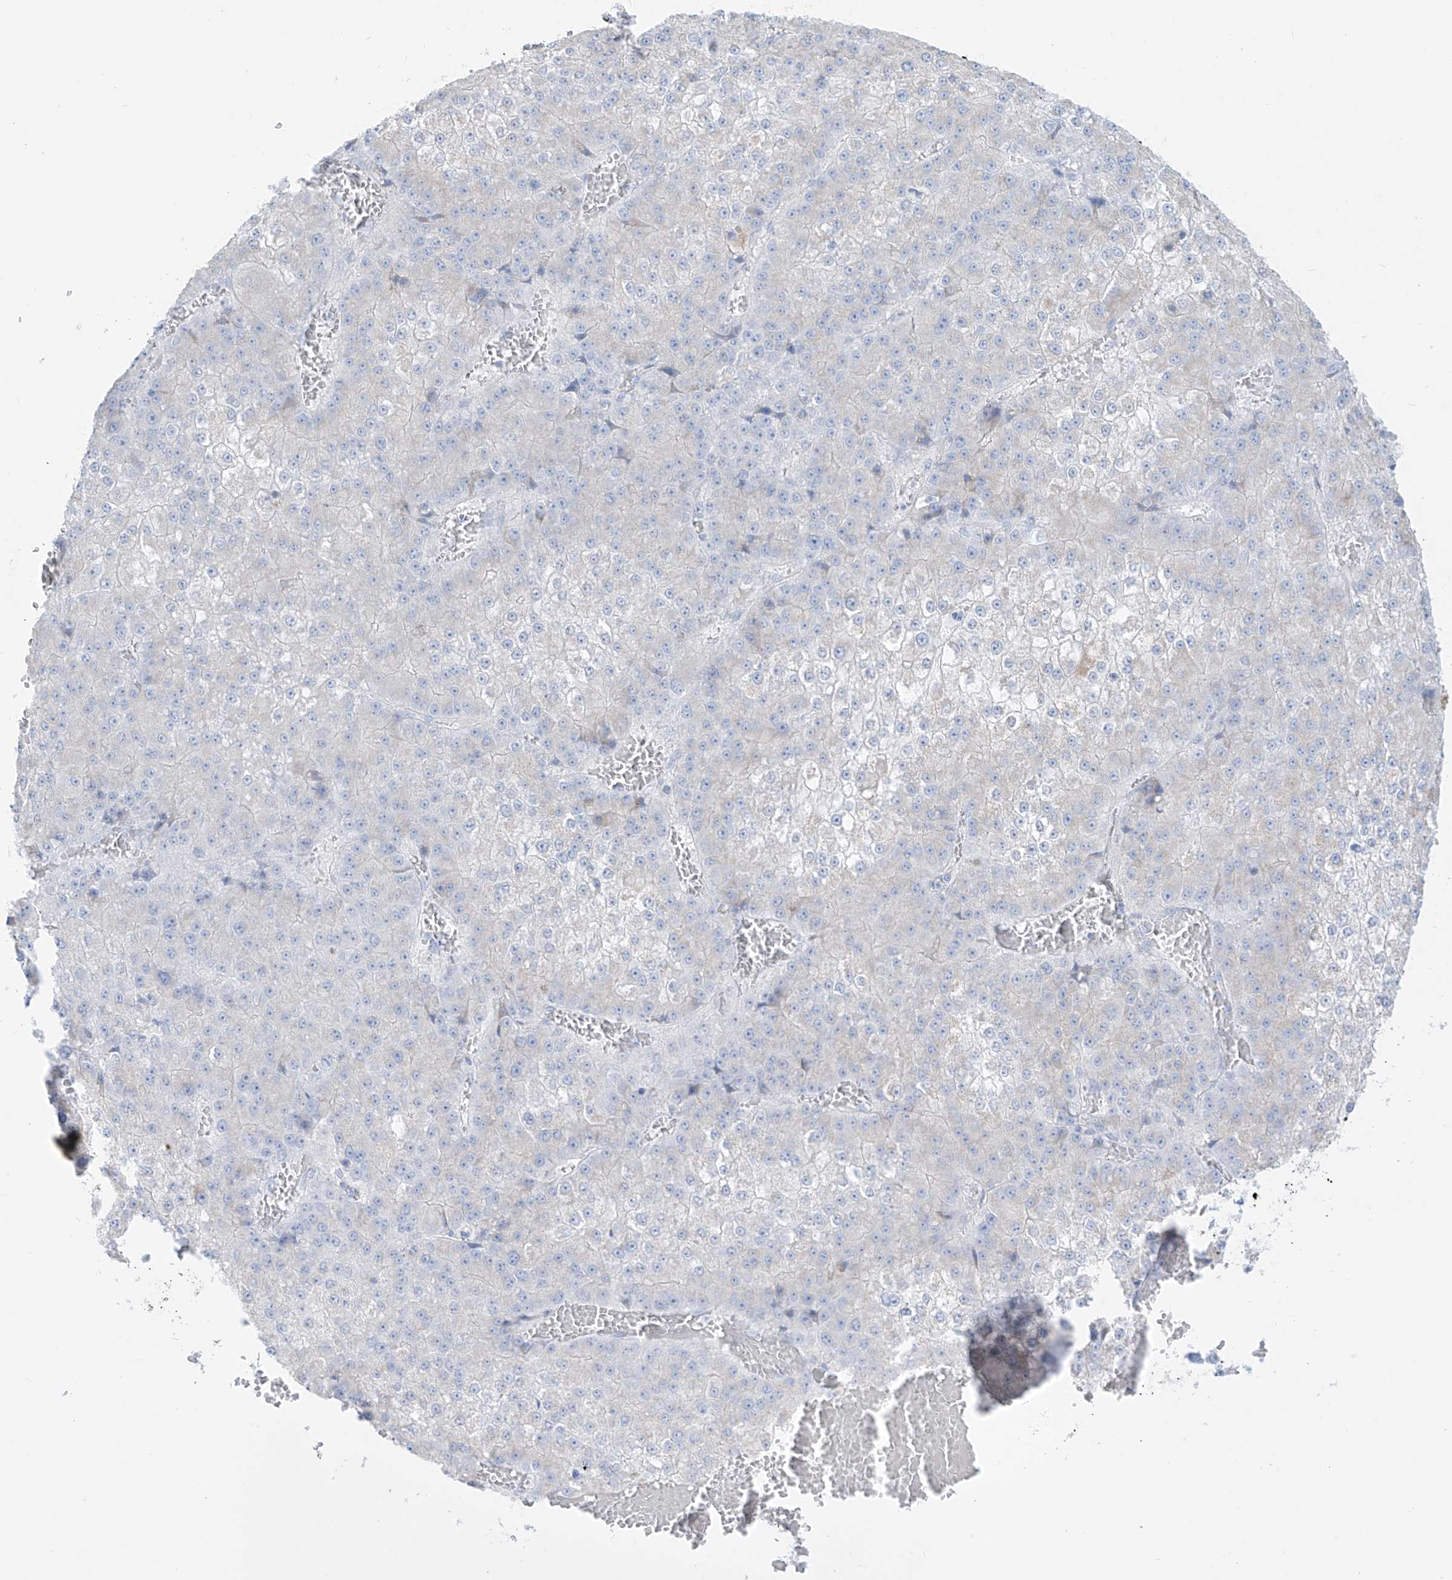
{"staining": {"intensity": "negative", "quantity": "none", "location": "none"}, "tissue": "liver cancer", "cell_type": "Tumor cells", "image_type": "cancer", "snomed": [{"axis": "morphology", "description": "Carcinoma, Hepatocellular, NOS"}, {"axis": "topography", "description": "Liver"}], "caption": "Image shows no protein staining in tumor cells of liver cancer (hepatocellular carcinoma) tissue.", "gene": "SLC26A3", "patient": {"sex": "female", "age": 73}}